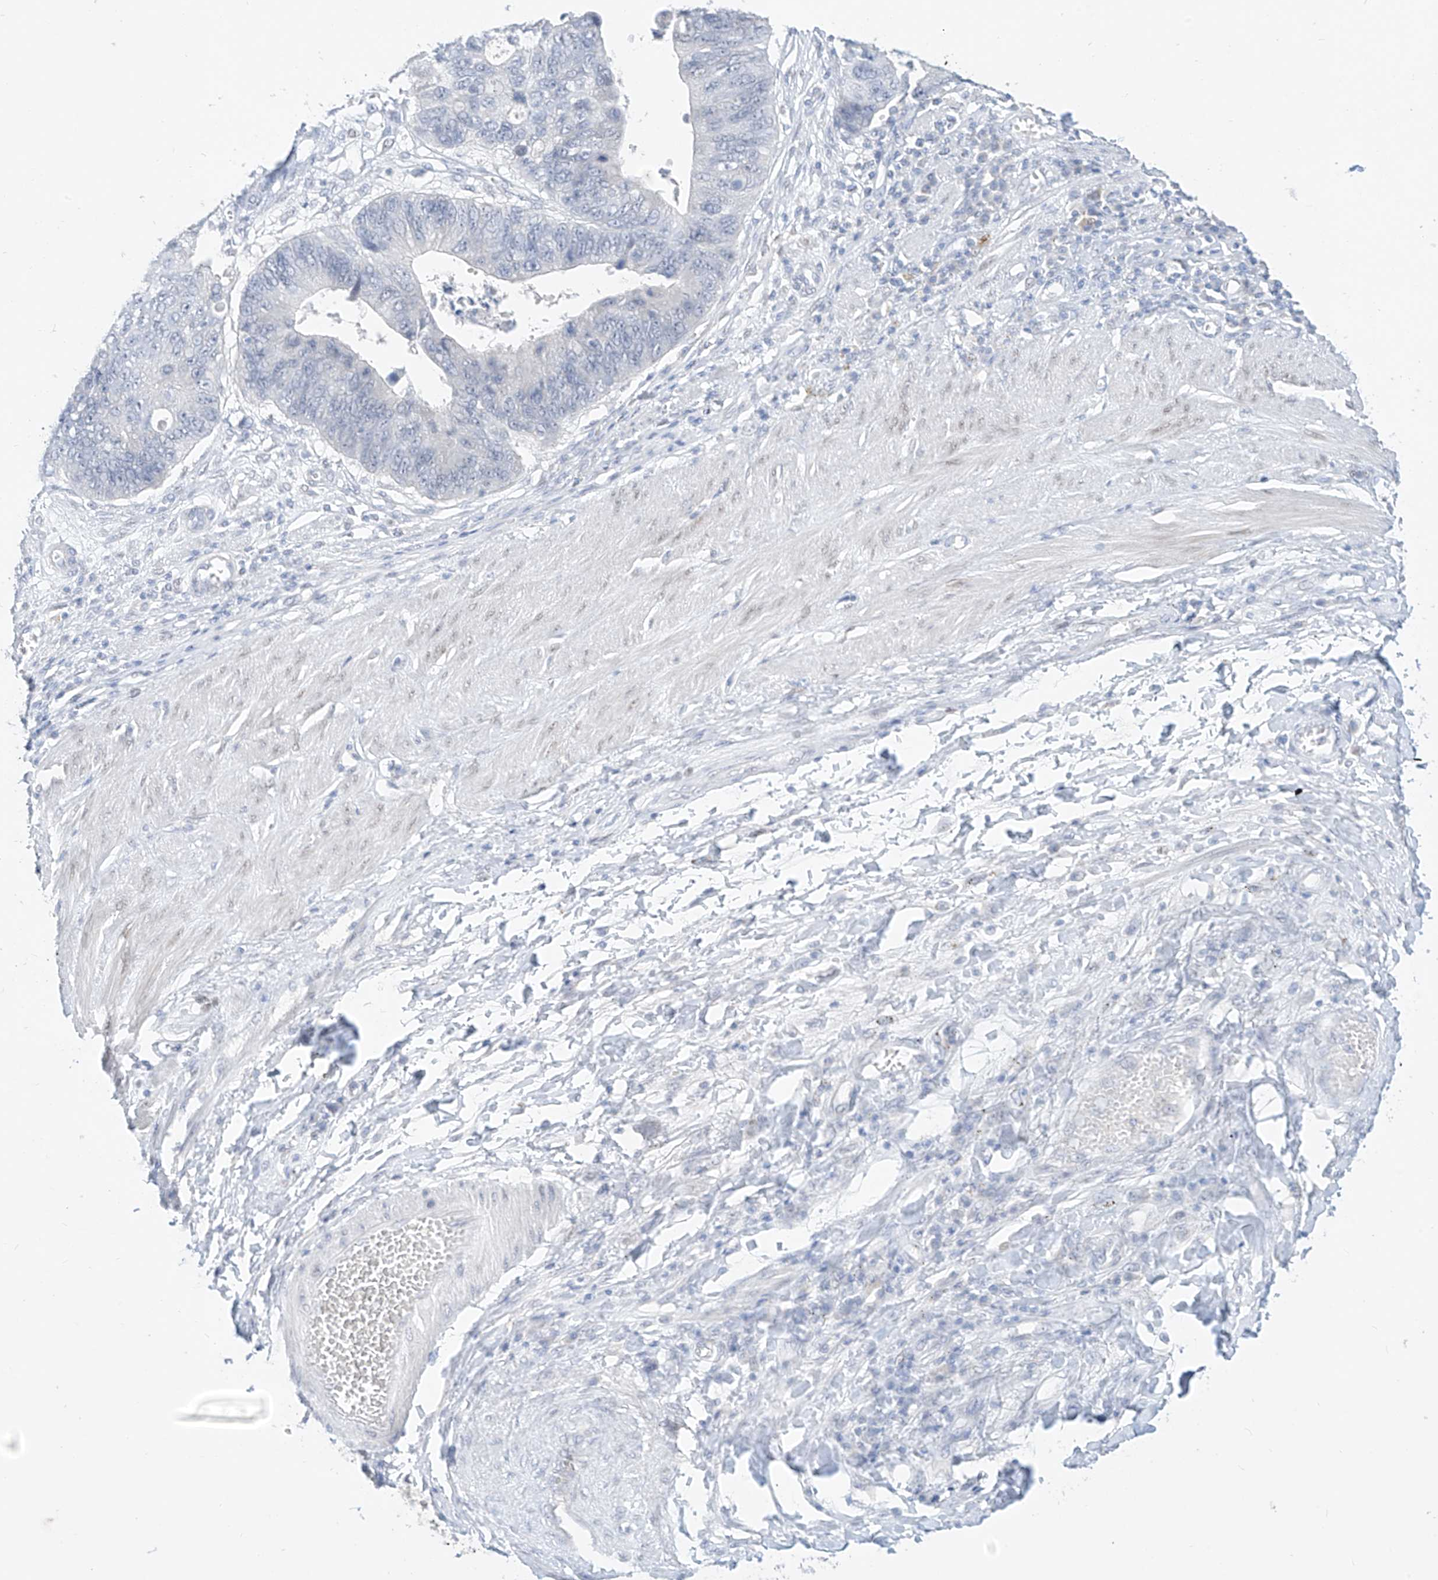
{"staining": {"intensity": "negative", "quantity": "none", "location": "none"}, "tissue": "stomach cancer", "cell_type": "Tumor cells", "image_type": "cancer", "snomed": [{"axis": "morphology", "description": "Adenocarcinoma, NOS"}, {"axis": "topography", "description": "Stomach"}], "caption": "Tumor cells show no significant staining in stomach adenocarcinoma. (Stains: DAB immunohistochemistry (IHC) with hematoxylin counter stain, Microscopy: brightfield microscopy at high magnification).", "gene": "BARX2", "patient": {"sex": "male", "age": 59}}